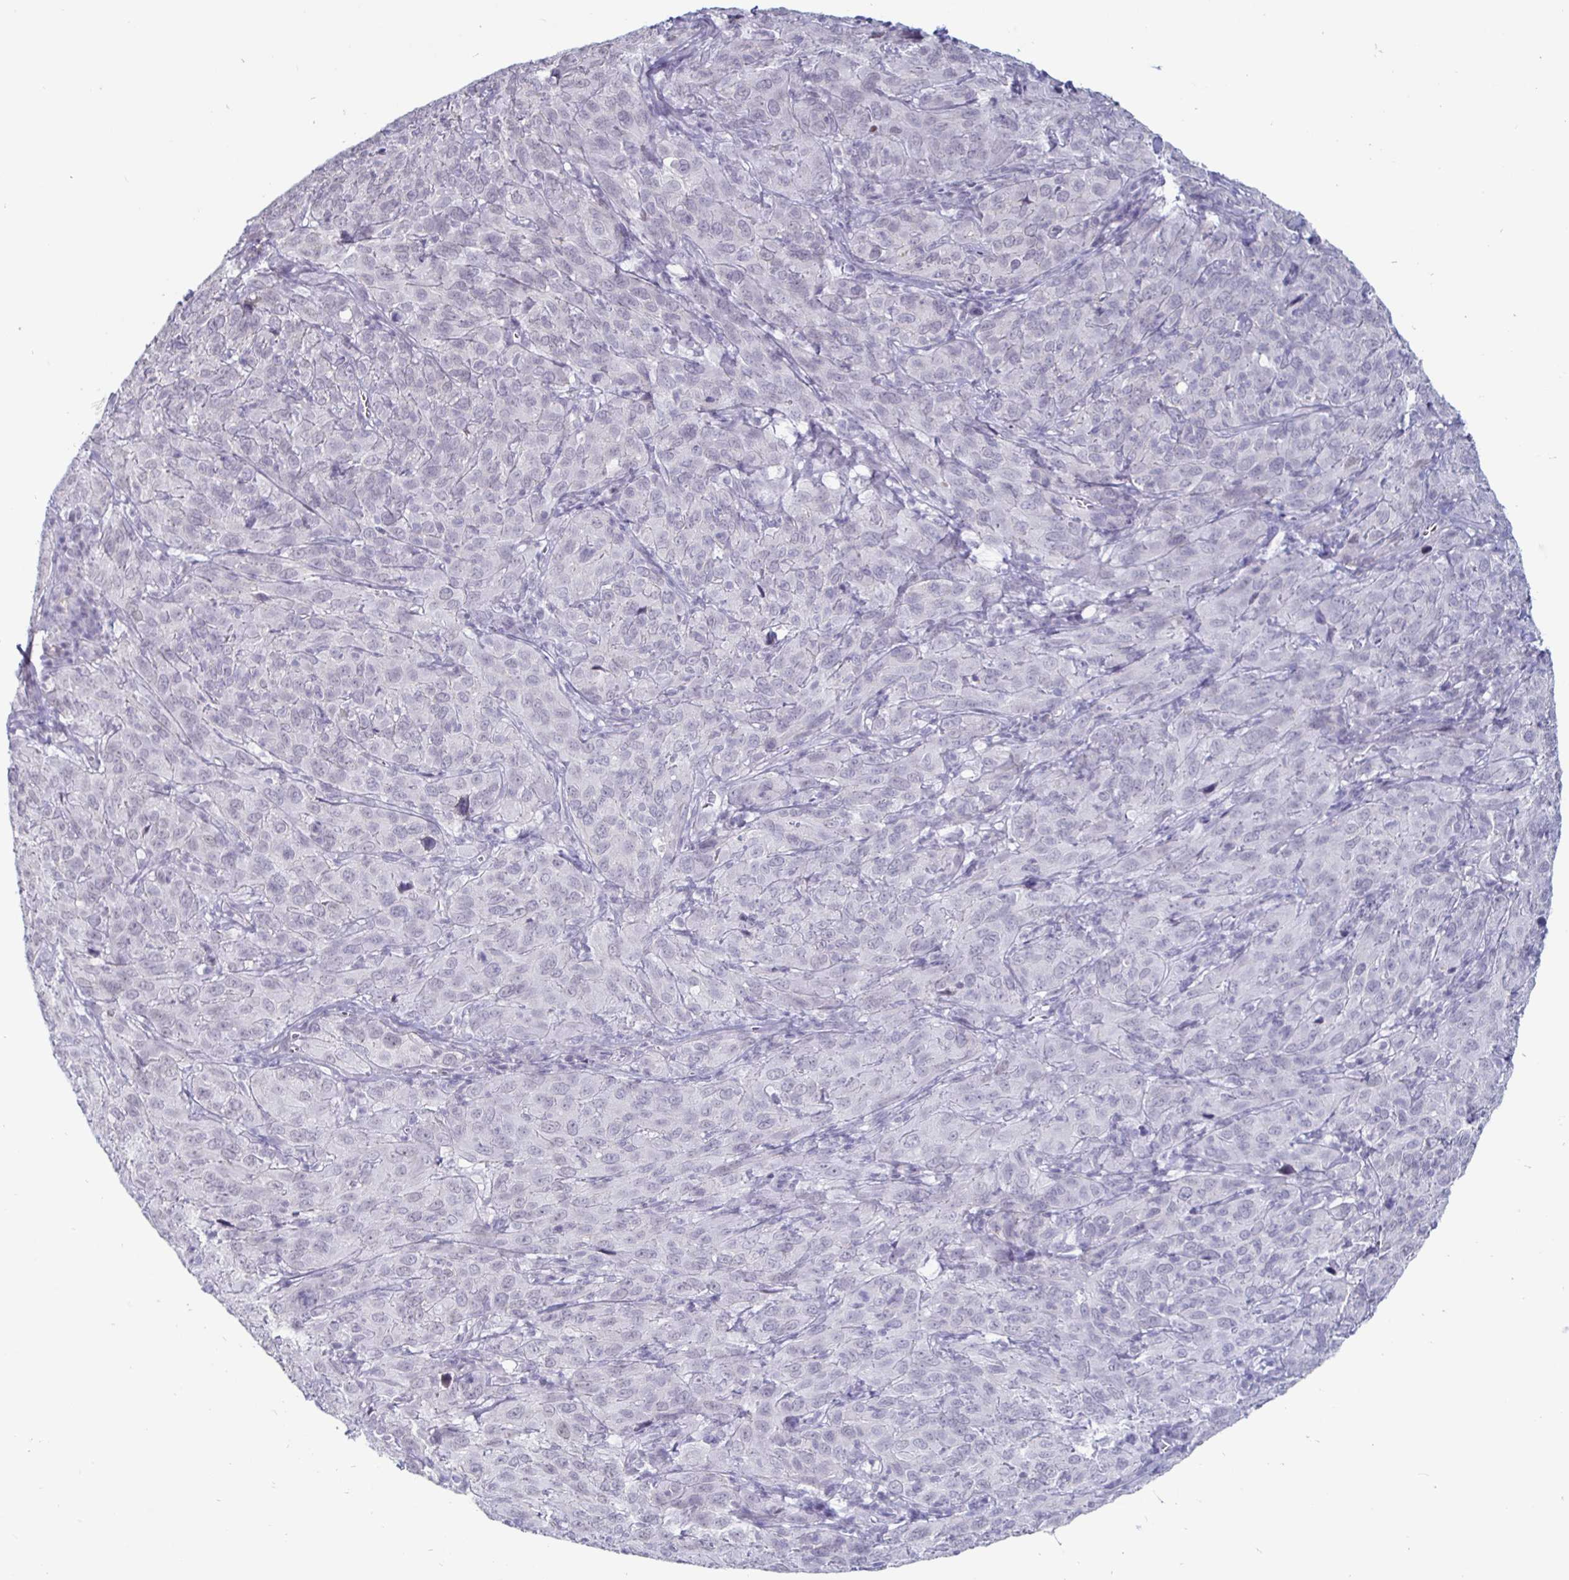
{"staining": {"intensity": "negative", "quantity": "none", "location": "none"}, "tissue": "cervical cancer", "cell_type": "Tumor cells", "image_type": "cancer", "snomed": [{"axis": "morphology", "description": "Normal tissue, NOS"}, {"axis": "morphology", "description": "Squamous cell carcinoma, NOS"}, {"axis": "topography", "description": "Cervix"}], "caption": "High power microscopy photomicrograph of an IHC histopathology image of squamous cell carcinoma (cervical), revealing no significant expression in tumor cells.", "gene": "OOSP2", "patient": {"sex": "female", "age": 51}}